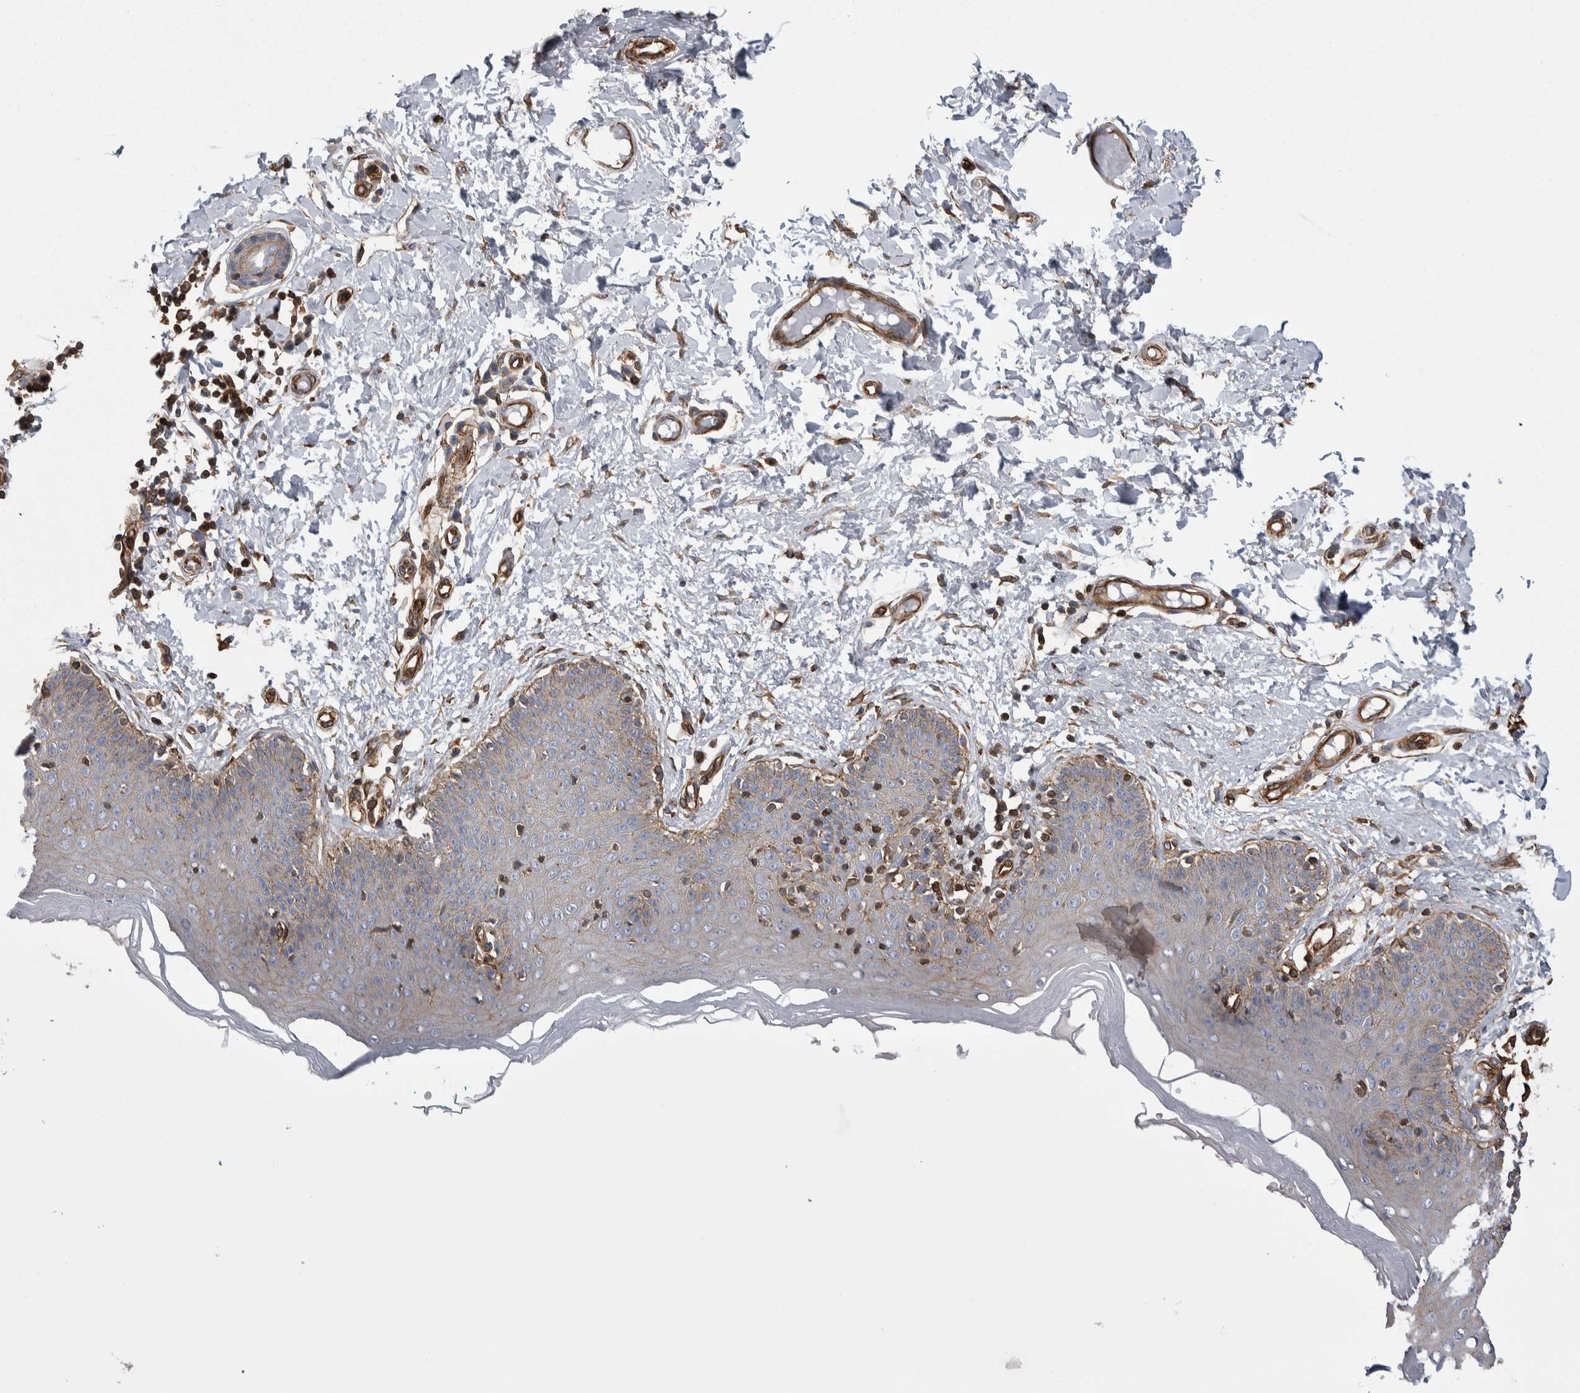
{"staining": {"intensity": "moderate", "quantity": "25%-75%", "location": "cytoplasmic/membranous"}, "tissue": "skin", "cell_type": "Epidermal cells", "image_type": "normal", "snomed": [{"axis": "morphology", "description": "Normal tissue, NOS"}, {"axis": "topography", "description": "Vulva"}], "caption": "This is a micrograph of immunohistochemistry staining of unremarkable skin, which shows moderate staining in the cytoplasmic/membranous of epidermal cells.", "gene": "KIF12", "patient": {"sex": "female", "age": 66}}